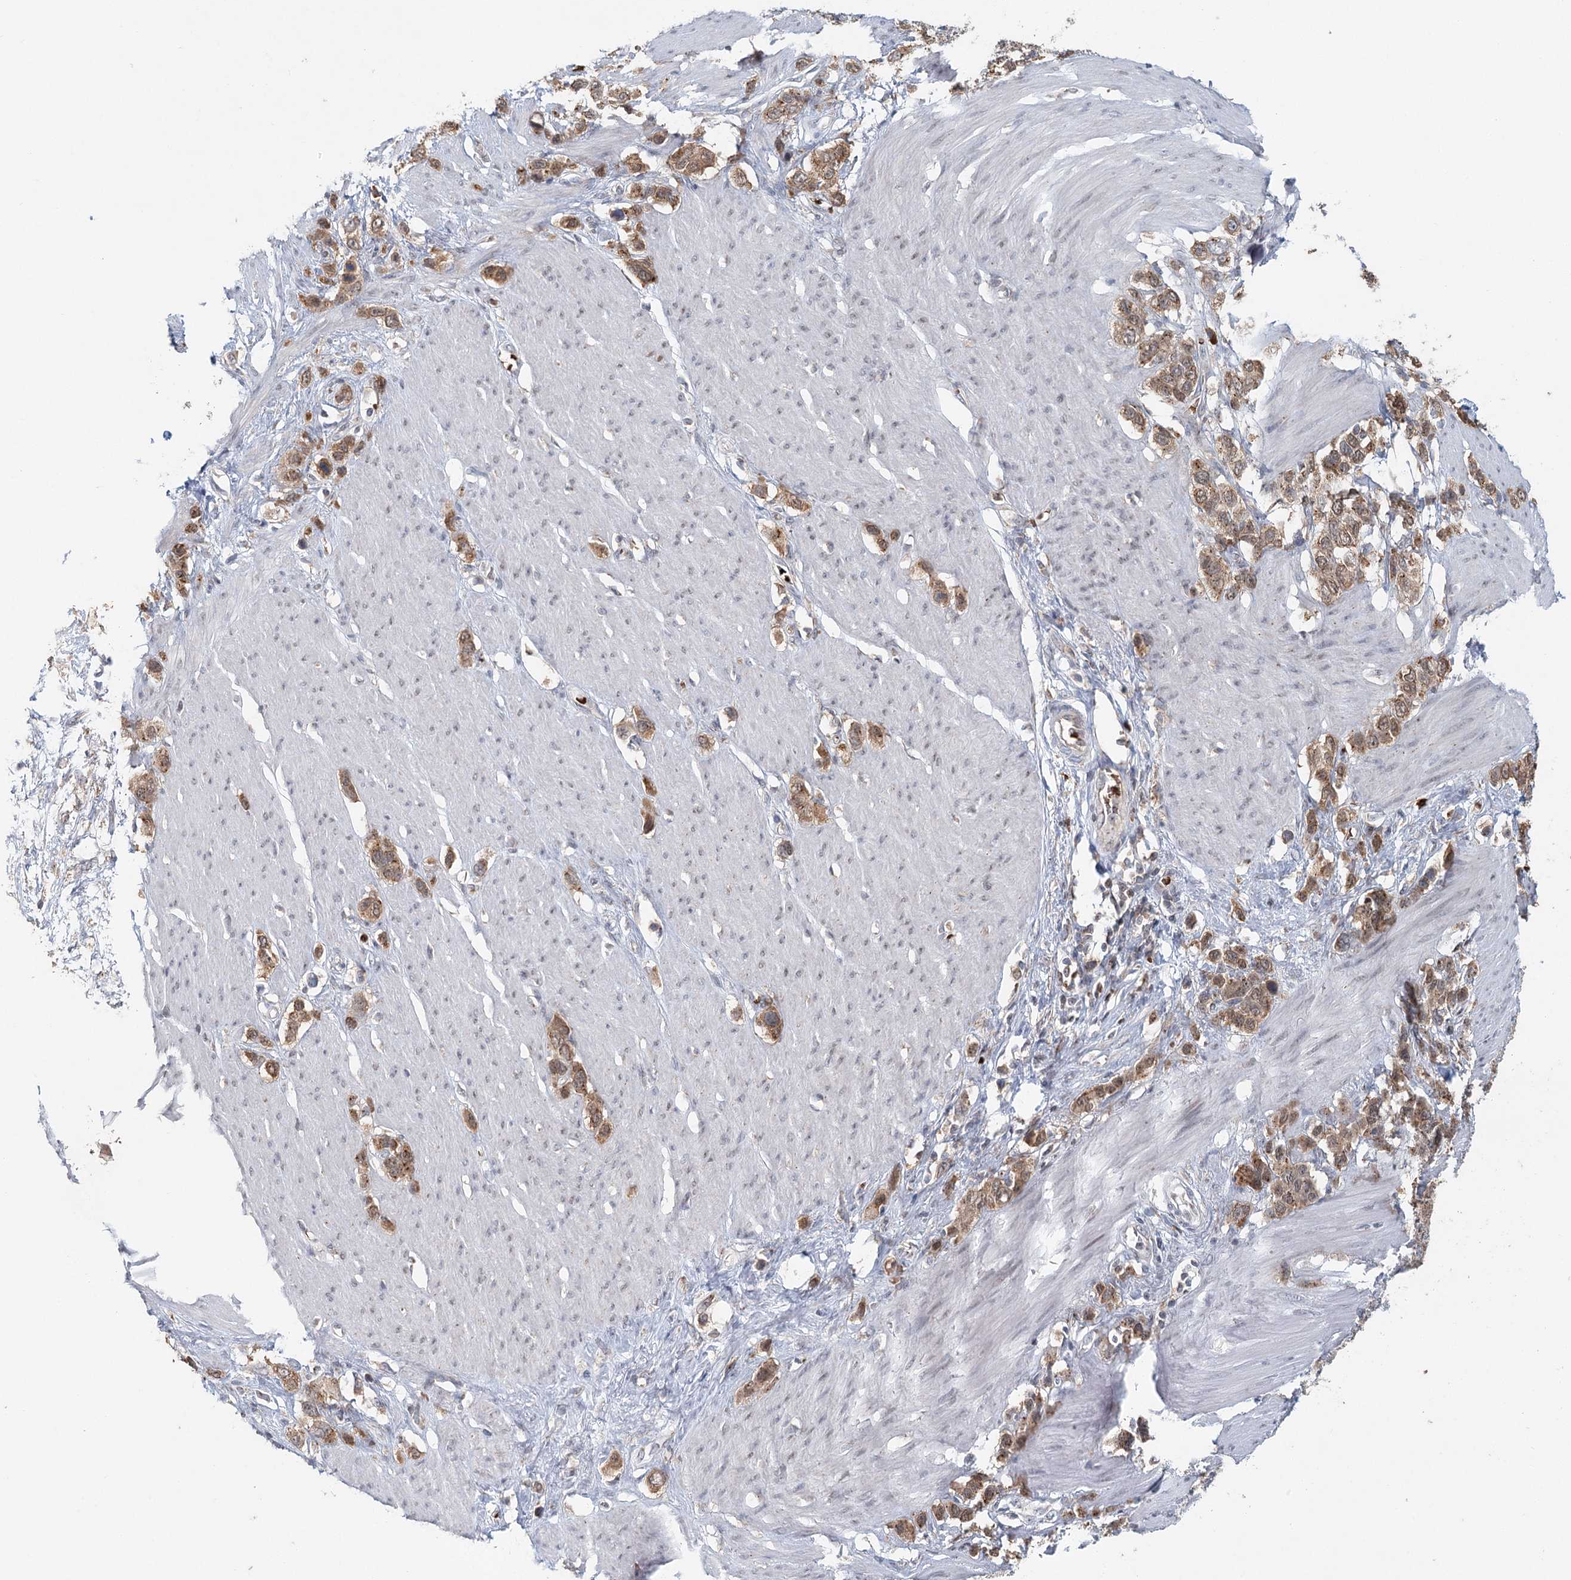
{"staining": {"intensity": "moderate", "quantity": ">75%", "location": "cytoplasmic/membranous"}, "tissue": "stomach cancer", "cell_type": "Tumor cells", "image_type": "cancer", "snomed": [{"axis": "morphology", "description": "Adenocarcinoma, NOS"}, {"axis": "morphology", "description": "Adenocarcinoma, High grade"}, {"axis": "topography", "description": "Stomach, upper"}, {"axis": "topography", "description": "Stomach, lower"}], "caption": "Human high-grade adenocarcinoma (stomach) stained with a protein marker displays moderate staining in tumor cells.", "gene": "ADK", "patient": {"sex": "female", "age": 65}}